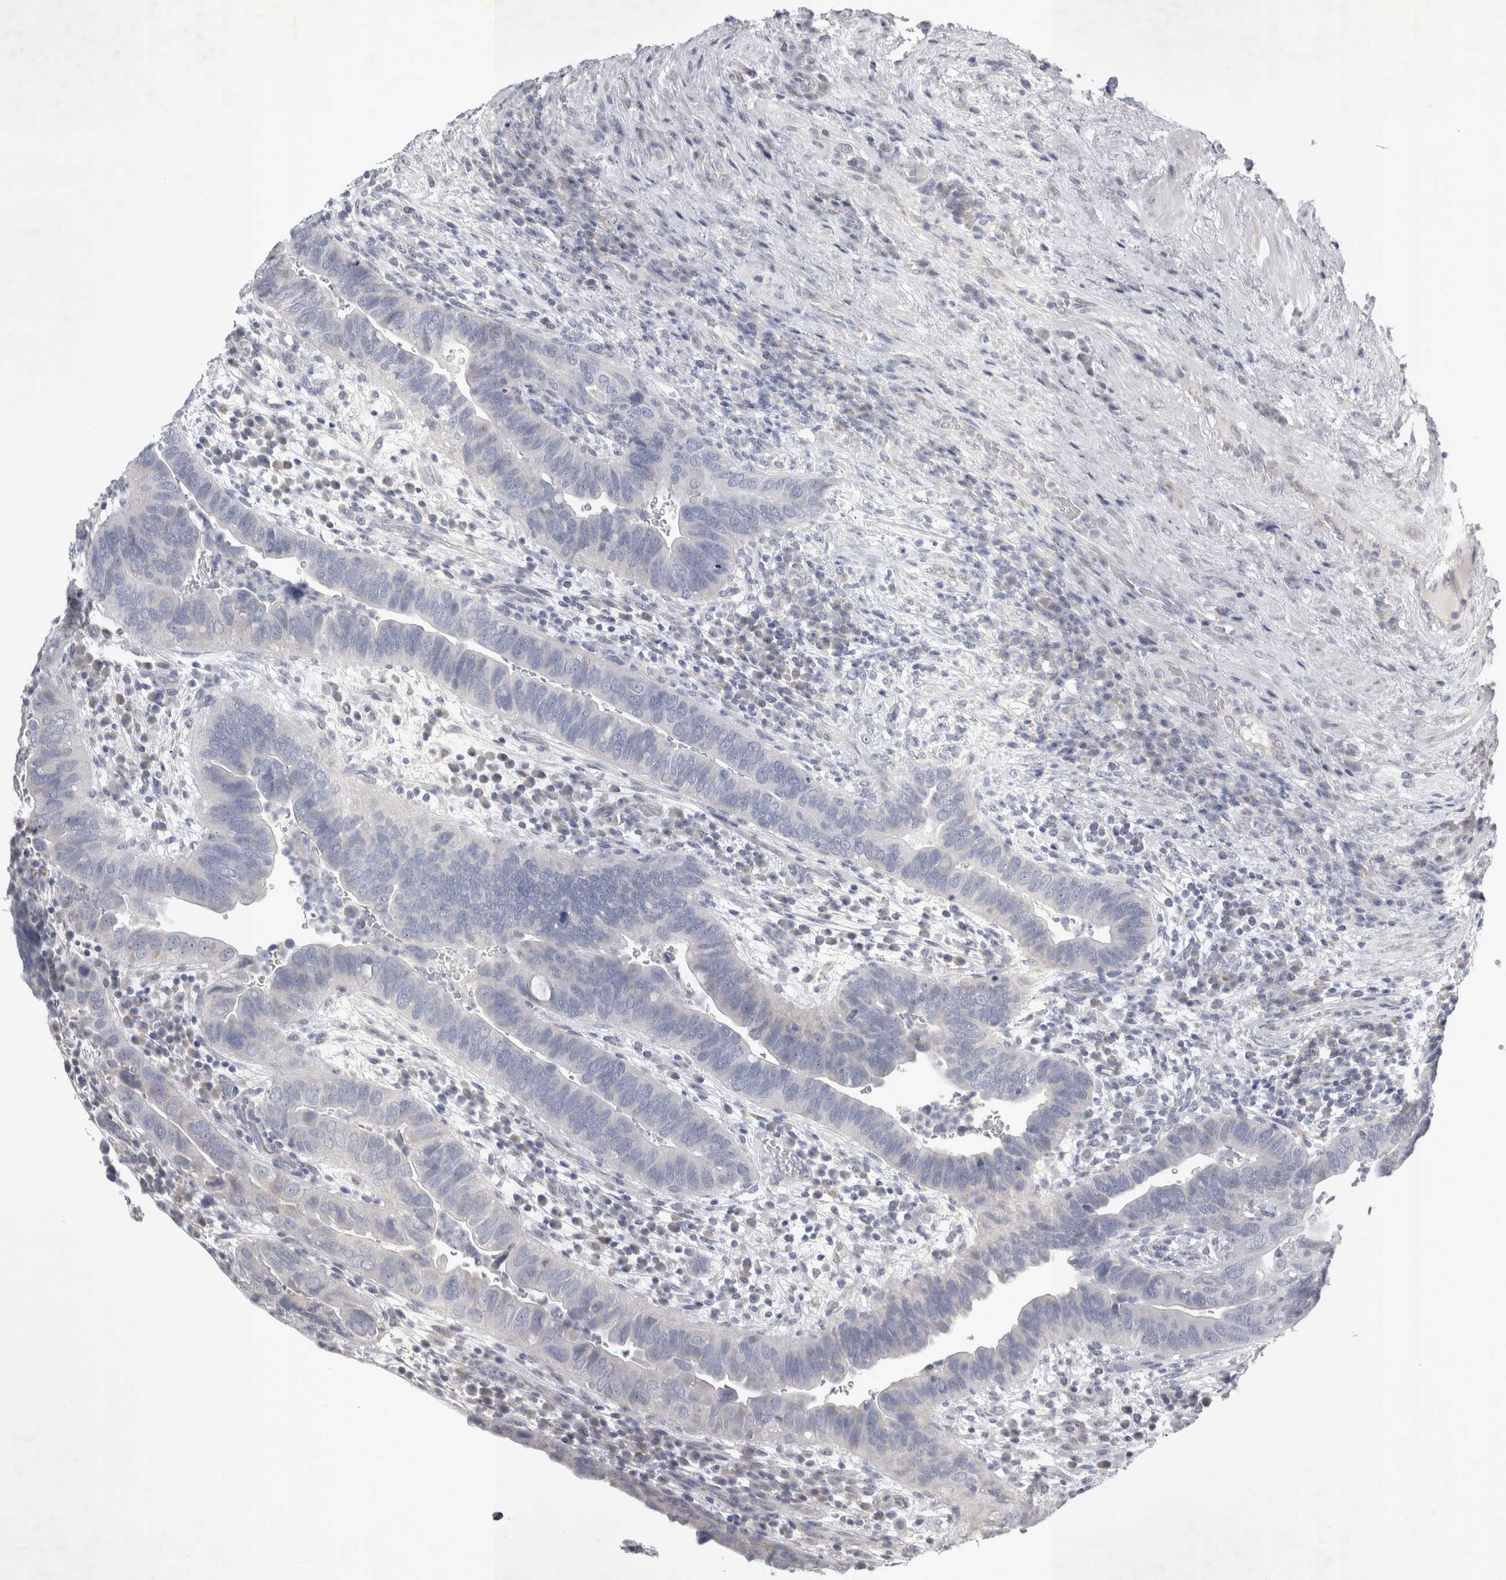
{"staining": {"intensity": "negative", "quantity": "none", "location": "none"}, "tissue": "urothelial cancer", "cell_type": "Tumor cells", "image_type": "cancer", "snomed": [{"axis": "morphology", "description": "Urothelial carcinoma, High grade"}, {"axis": "topography", "description": "Urinary bladder"}], "caption": "Tumor cells show no significant expression in urothelial carcinoma (high-grade).", "gene": "FXYD7", "patient": {"sex": "female", "age": 82}}